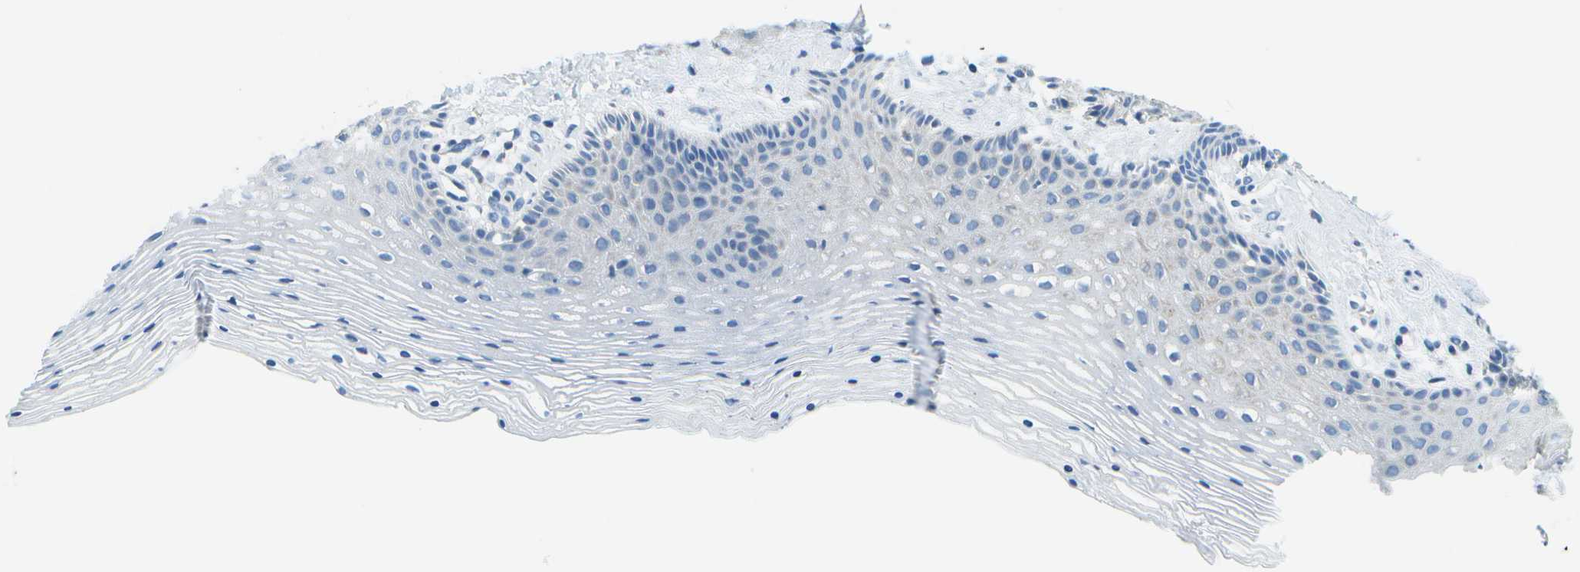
{"staining": {"intensity": "negative", "quantity": "none", "location": "none"}, "tissue": "vagina", "cell_type": "Squamous epithelial cells", "image_type": "normal", "snomed": [{"axis": "morphology", "description": "Normal tissue, NOS"}, {"axis": "topography", "description": "Vagina"}], "caption": "The histopathology image exhibits no staining of squamous epithelial cells in normal vagina. Nuclei are stained in blue.", "gene": "PTGIS", "patient": {"sex": "female", "age": 32}}